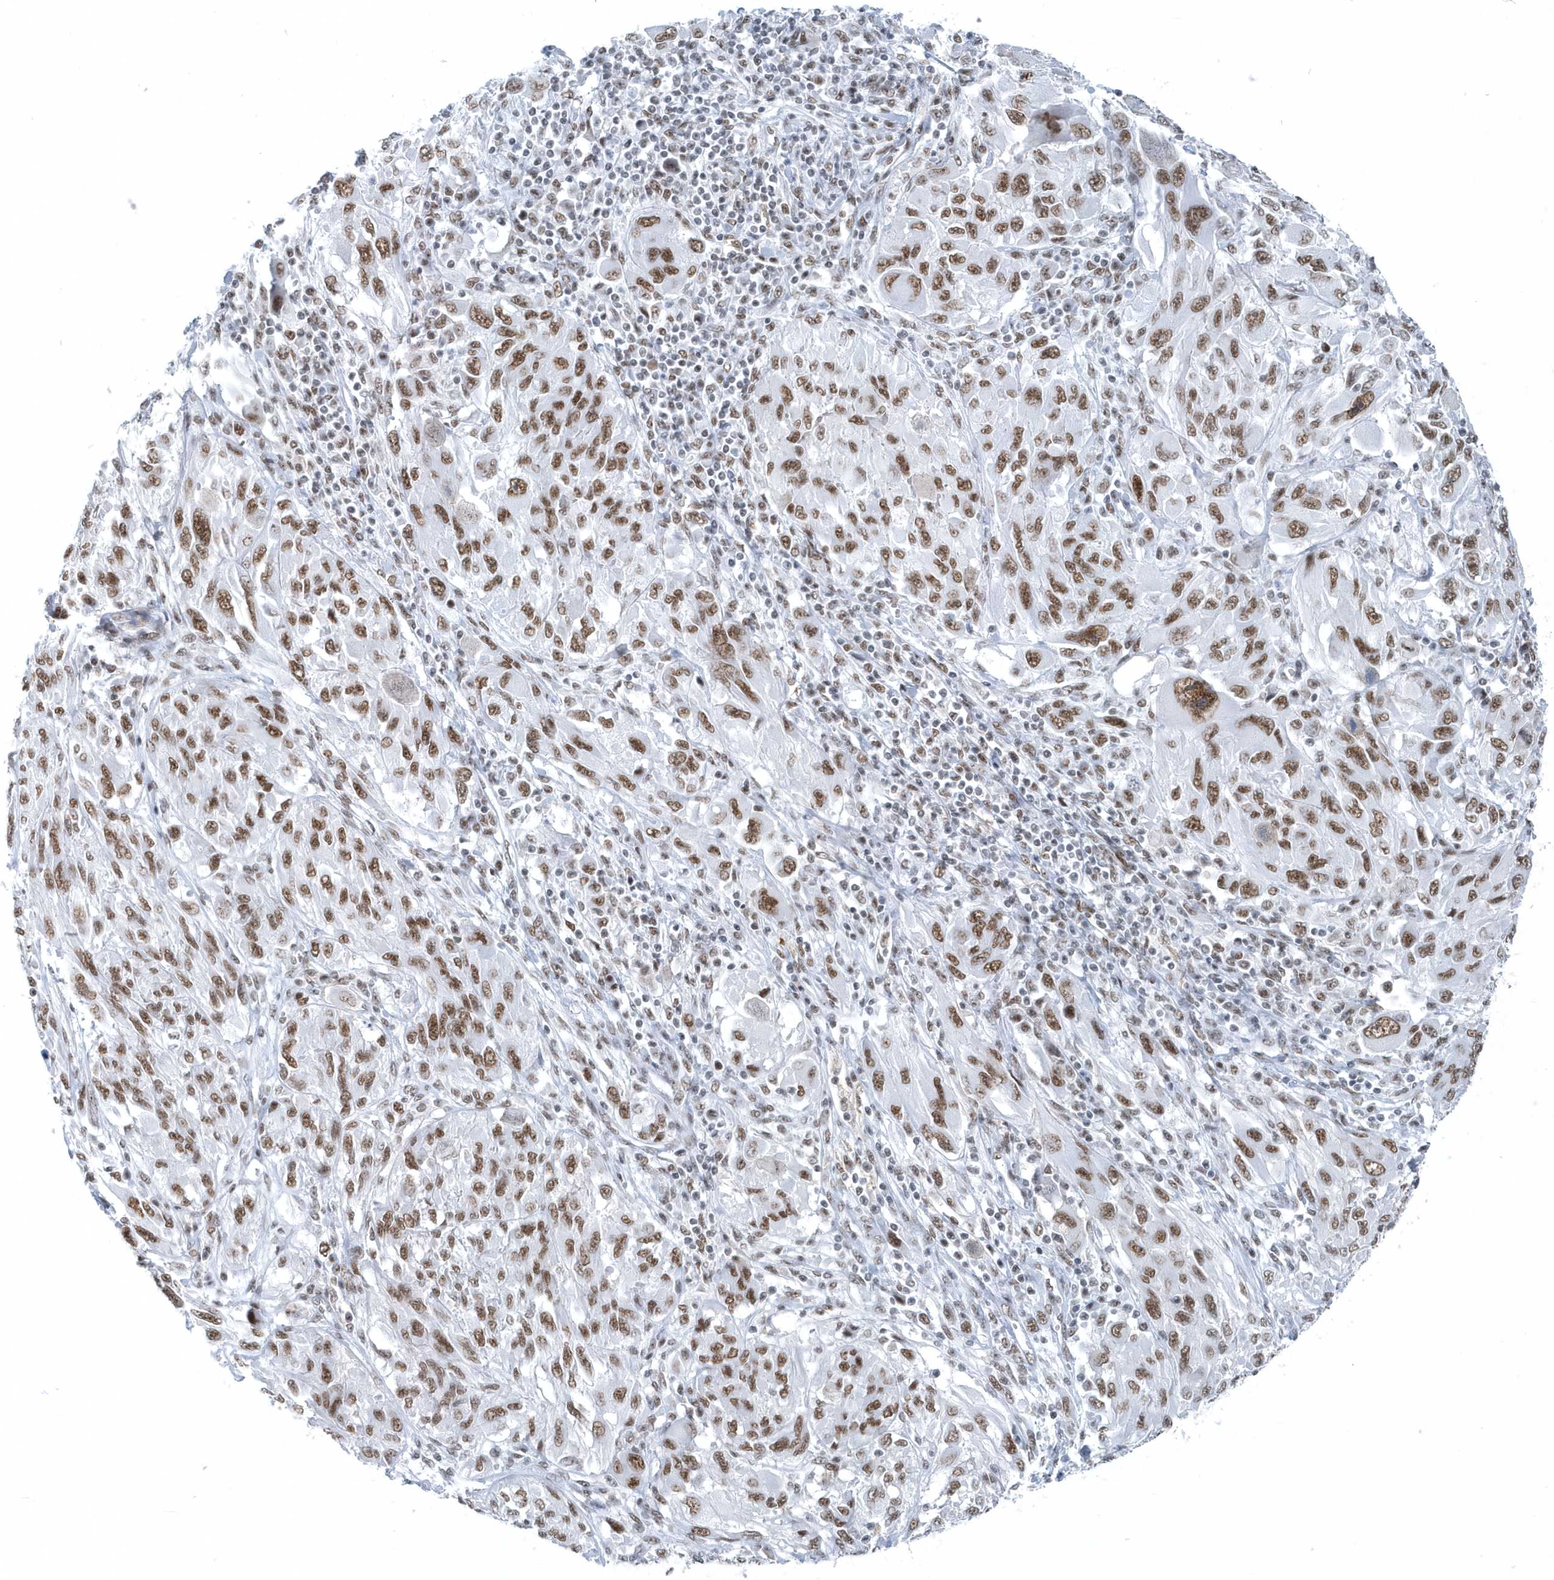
{"staining": {"intensity": "strong", "quantity": ">75%", "location": "nuclear"}, "tissue": "melanoma", "cell_type": "Tumor cells", "image_type": "cancer", "snomed": [{"axis": "morphology", "description": "Malignant melanoma, NOS"}, {"axis": "topography", "description": "Skin"}], "caption": "Strong nuclear expression for a protein is identified in approximately >75% of tumor cells of melanoma using IHC.", "gene": "FIP1L1", "patient": {"sex": "female", "age": 91}}